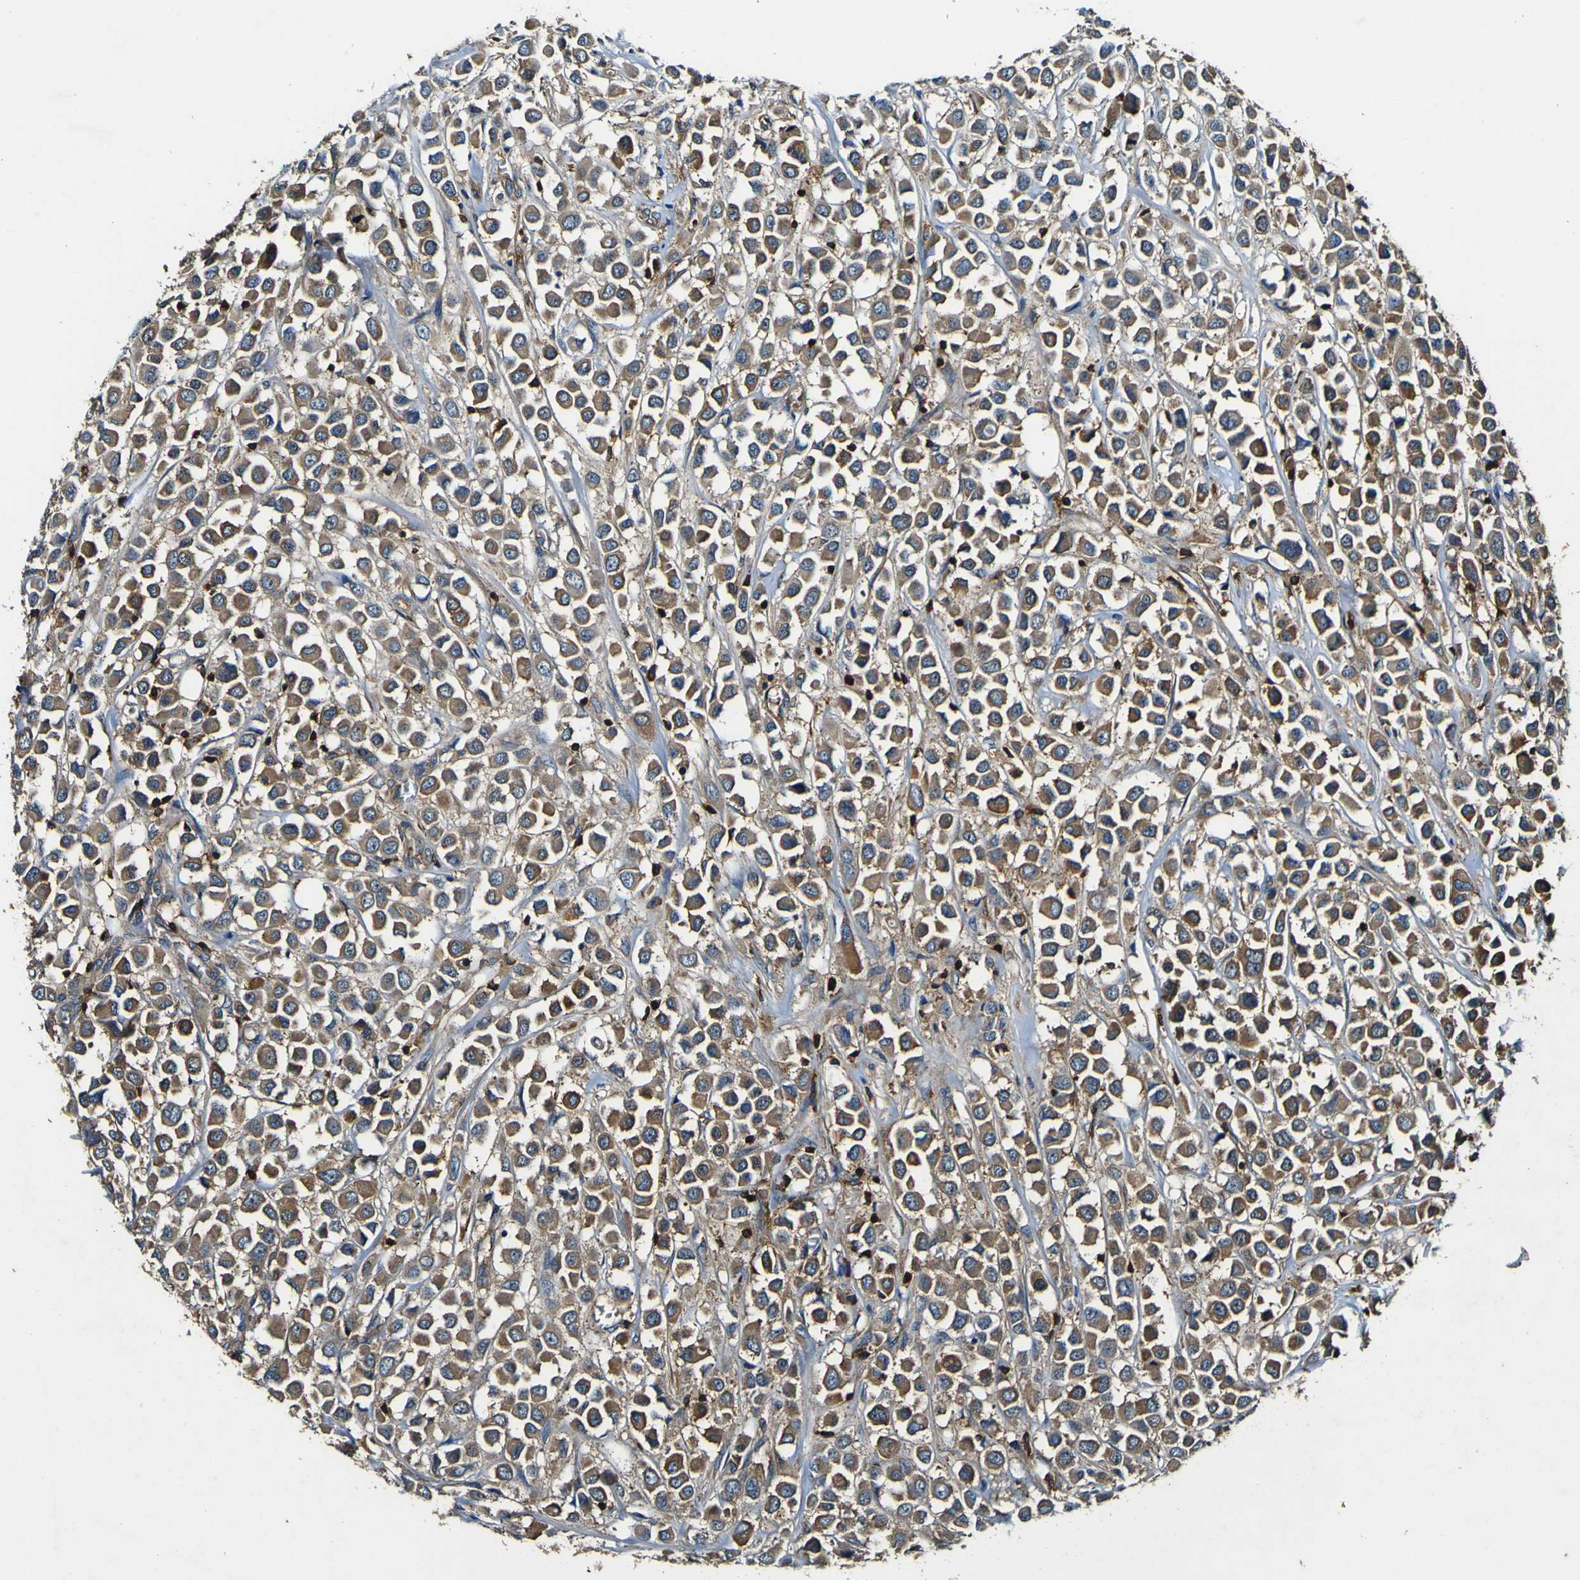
{"staining": {"intensity": "moderate", "quantity": ">75%", "location": "cytoplasmic/membranous"}, "tissue": "breast cancer", "cell_type": "Tumor cells", "image_type": "cancer", "snomed": [{"axis": "morphology", "description": "Duct carcinoma"}, {"axis": "topography", "description": "Breast"}], "caption": "The micrograph reveals immunohistochemical staining of breast invasive ductal carcinoma. There is moderate cytoplasmic/membranous staining is seen in about >75% of tumor cells.", "gene": "RHOT2", "patient": {"sex": "female", "age": 61}}